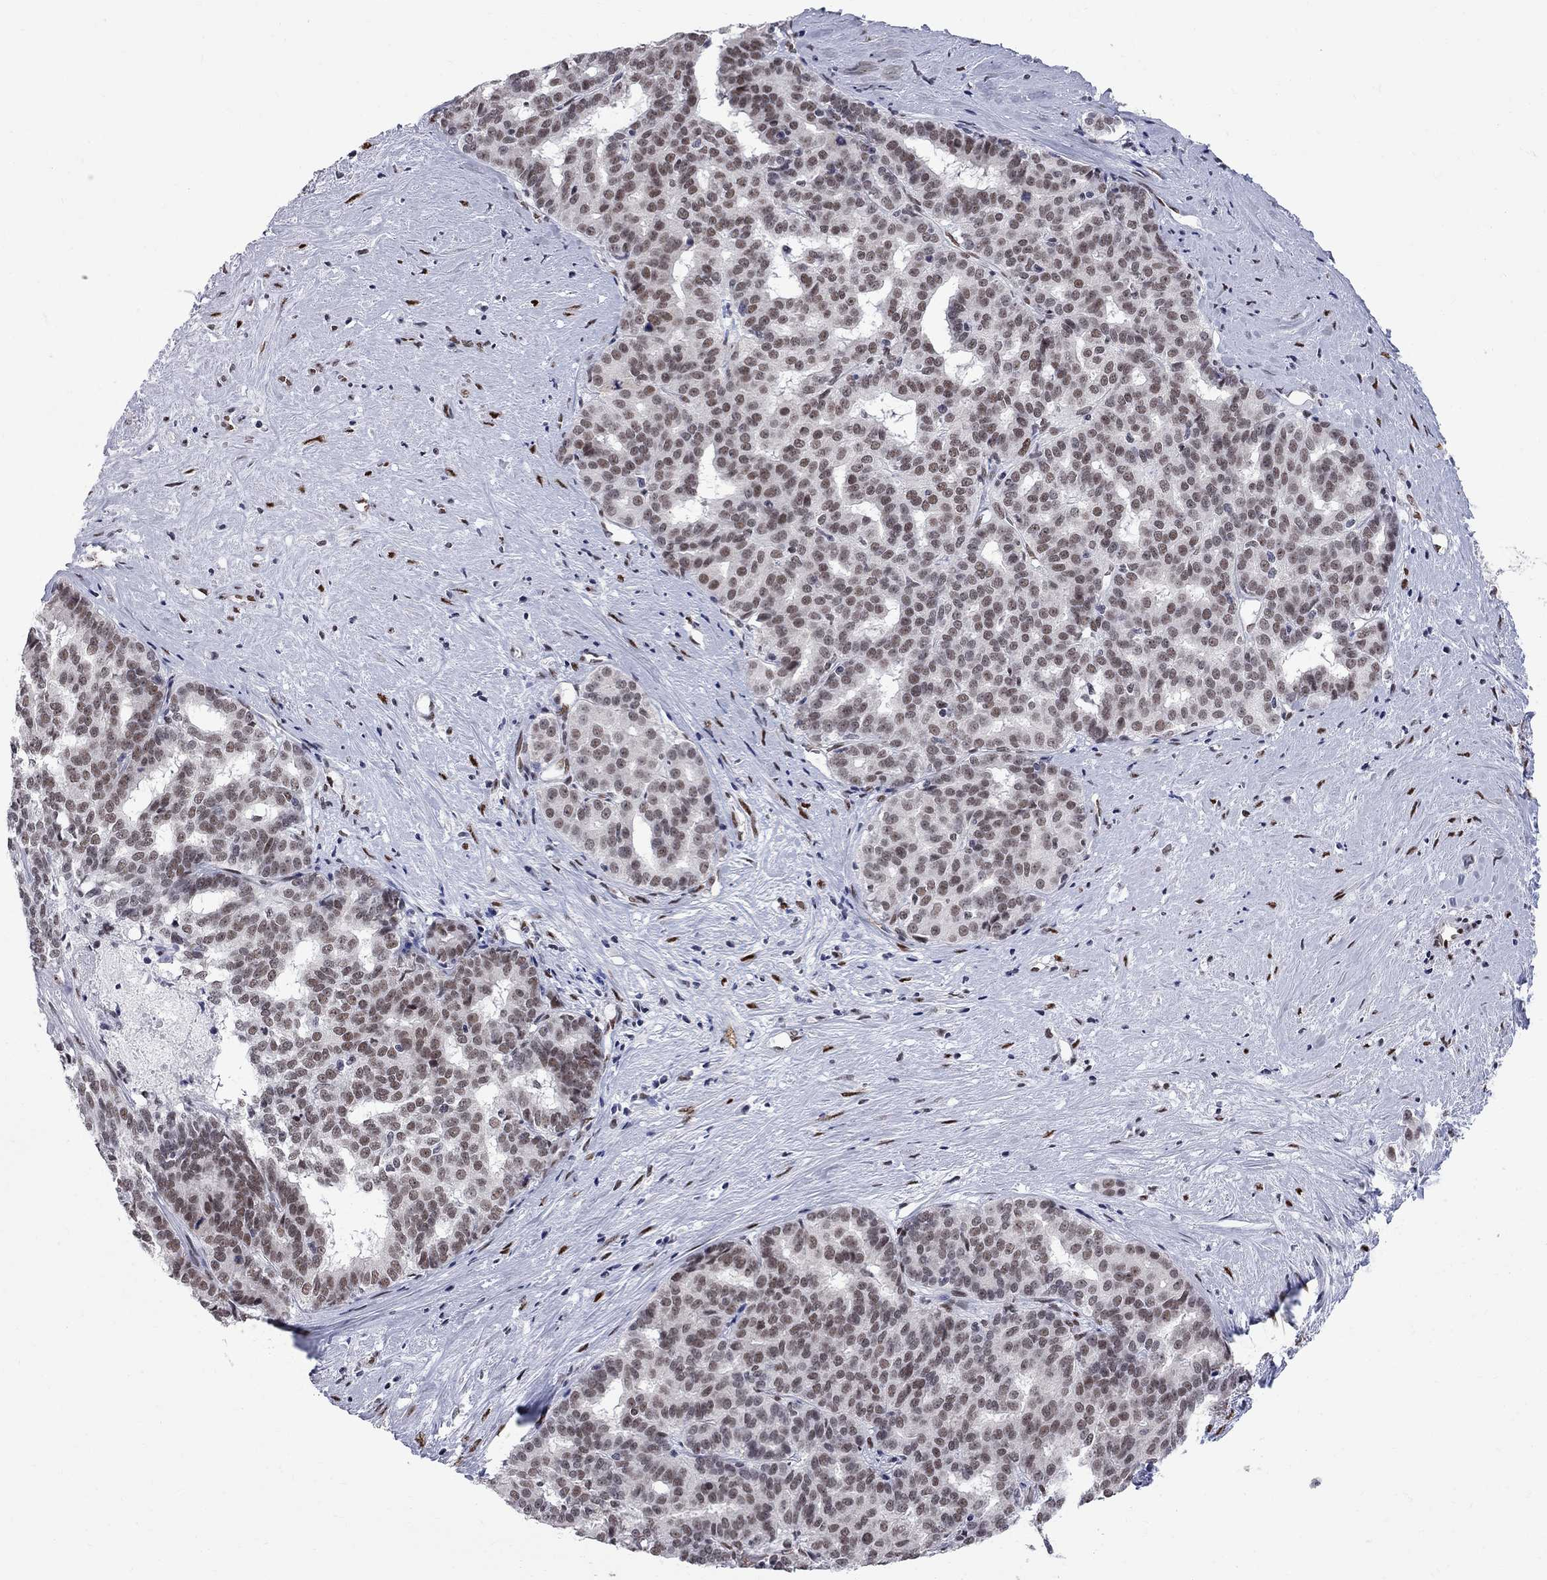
{"staining": {"intensity": "weak", "quantity": ">75%", "location": "nuclear"}, "tissue": "liver cancer", "cell_type": "Tumor cells", "image_type": "cancer", "snomed": [{"axis": "morphology", "description": "Cholangiocarcinoma"}, {"axis": "topography", "description": "Liver"}], "caption": "An immunohistochemistry micrograph of neoplastic tissue is shown. Protein staining in brown shows weak nuclear positivity in liver cancer within tumor cells. (Stains: DAB (3,3'-diaminobenzidine) in brown, nuclei in blue, Microscopy: brightfield microscopy at high magnification).", "gene": "ZBTB47", "patient": {"sex": "female", "age": 47}}